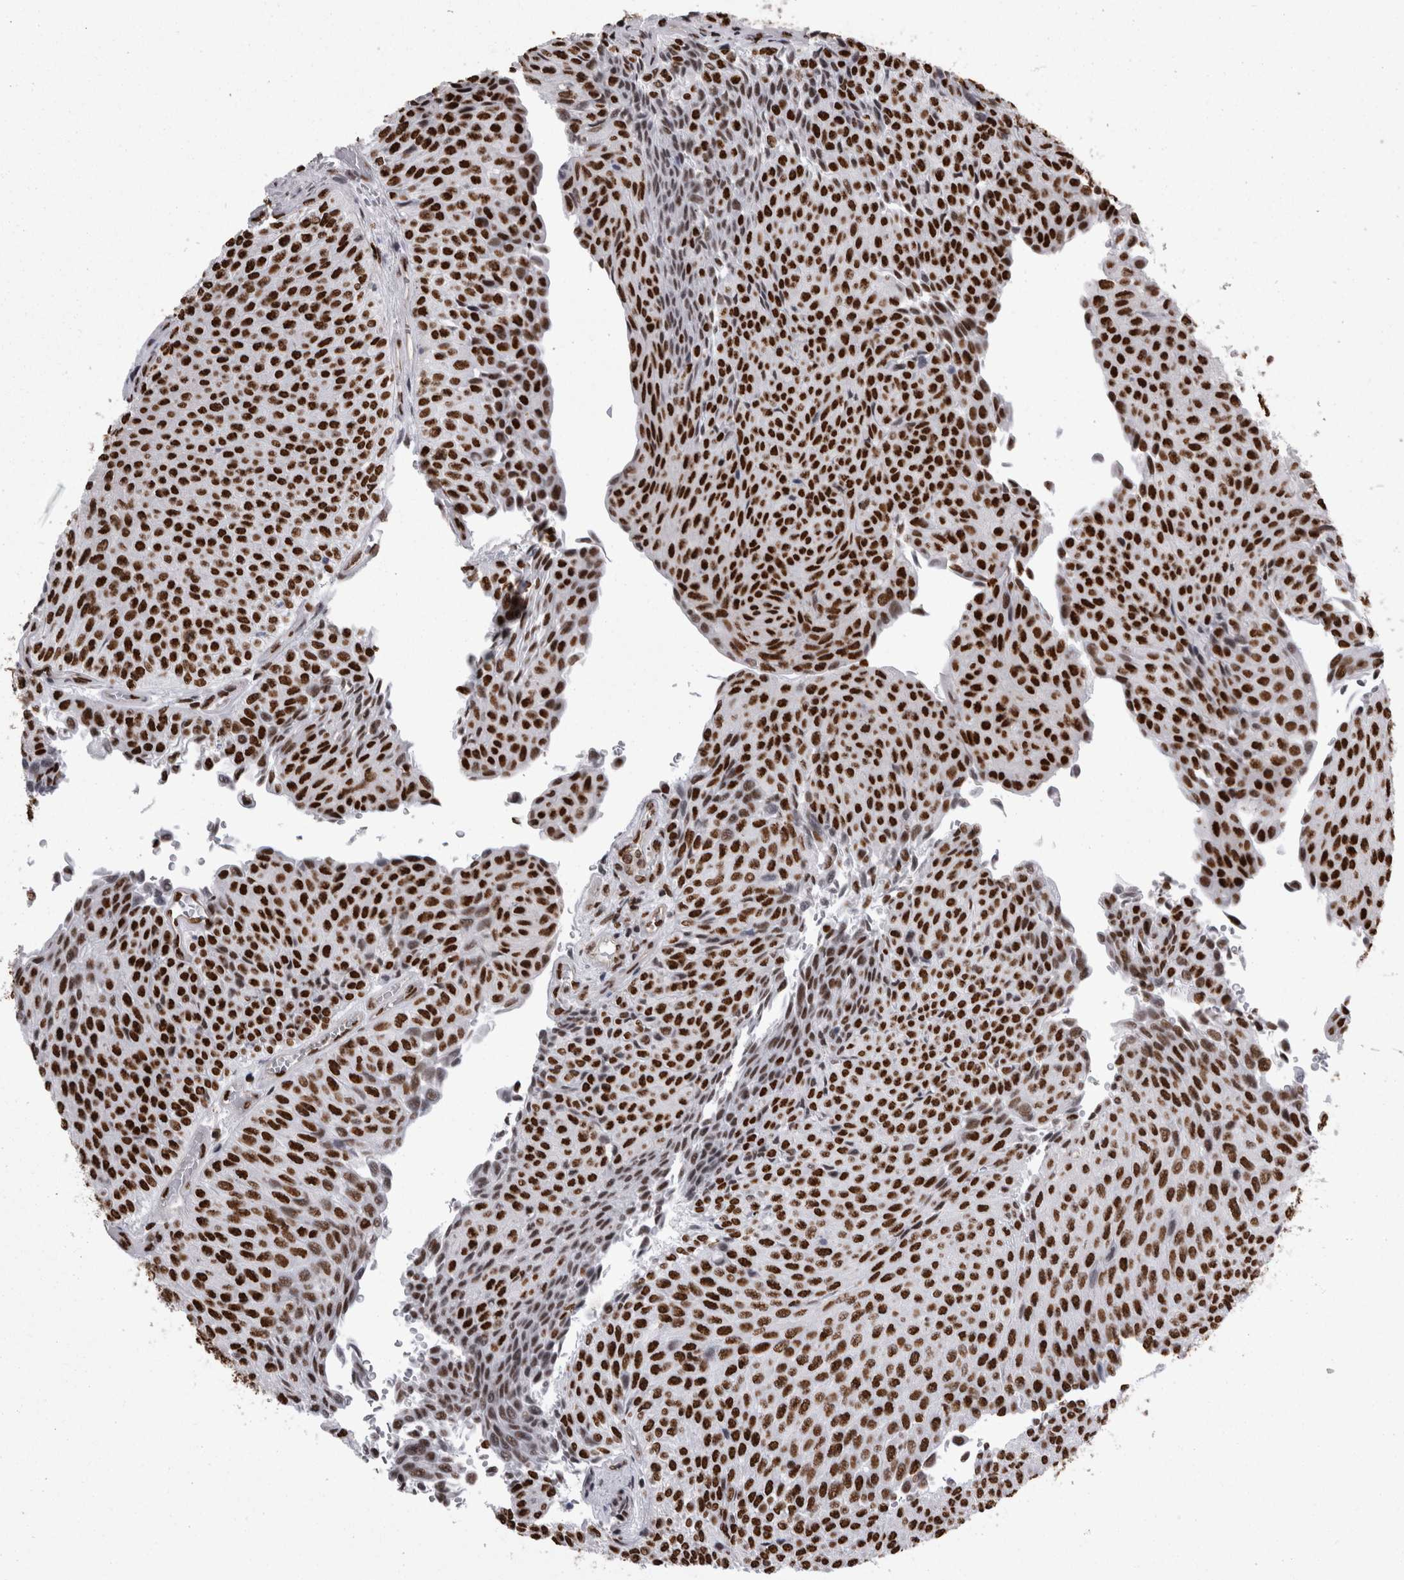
{"staining": {"intensity": "strong", "quantity": ">75%", "location": "nuclear"}, "tissue": "urothelial cancer", "cell_type": "Tumor cells", "image_type": "cancer", "snomed": [{"axis": "morphology", "description": "Urothelial carcinoma, Low grade"}, {"axis": "topography", "description": "Urinary bladder"}], "caption": "A brown stain shows strong nuclear staining of a protein in urothelial carcinoma (low-grade) tumor cells. The protein is shown in brown color, while the nuclei are stained blue.", "gene": "HNRNPM", "patient": {"sex": "male", "age": 78}}